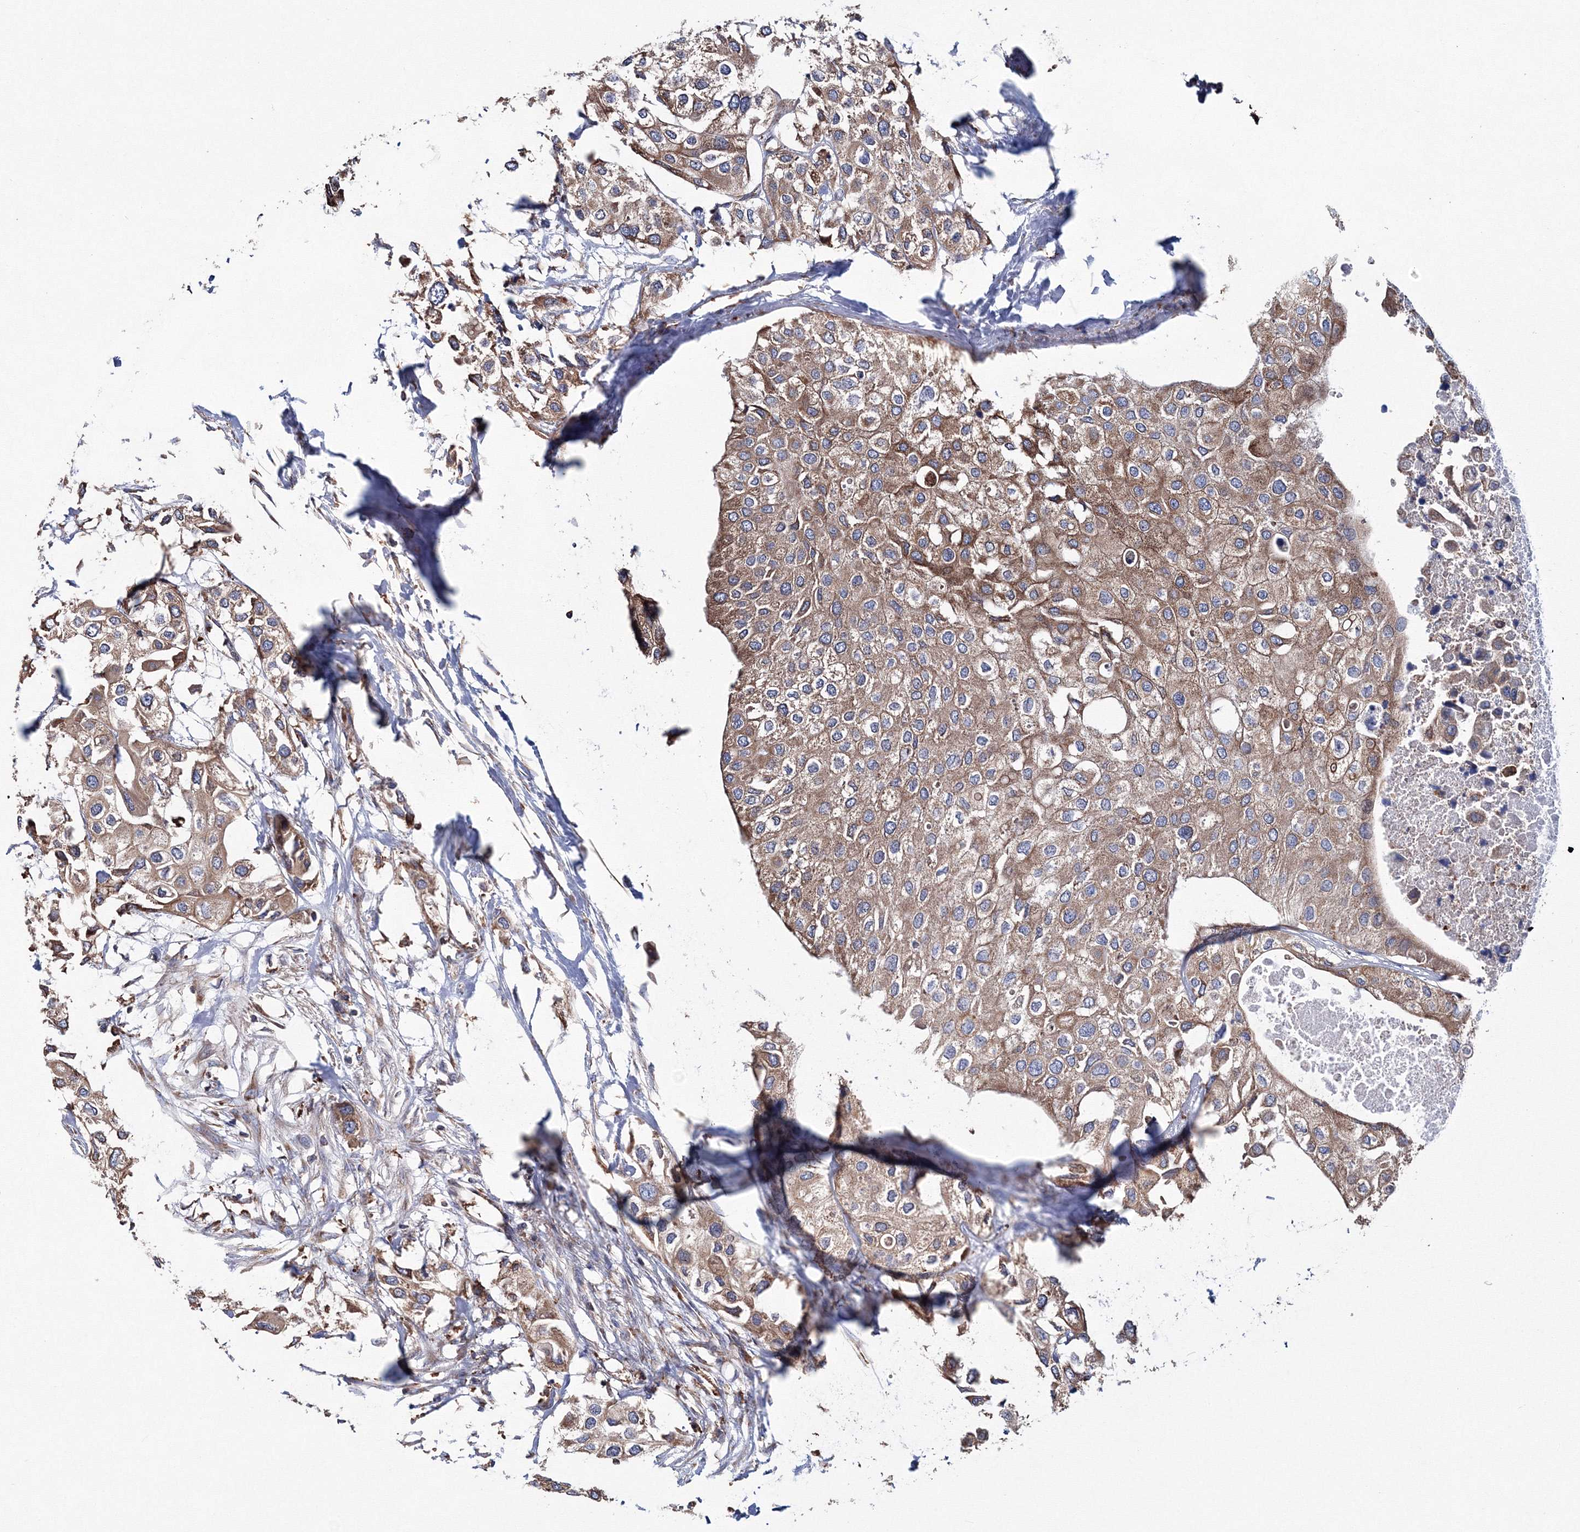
{"staining": {"intensity": "moderate", "quantity": ">75%", "location": "cytoplasmic/membranous"}, "tissue": "urothelial cancer", "cell_type": "Tumor cells", "image_type": "cancer", "snomed": [{"axis": "morphology", "description": "Urothelial carcinoma, High grade"}, {"axis": "topography", "description": "Urinary bladder"}], "caption": "Urothelial cancer tissue exhibits moderate cytoplasmic/membranous expression in about >75% of tumor cells, visualized by immunohistochemistry.", "gene": "VPS8", "patient": {"sex": "male", "age": 64}}